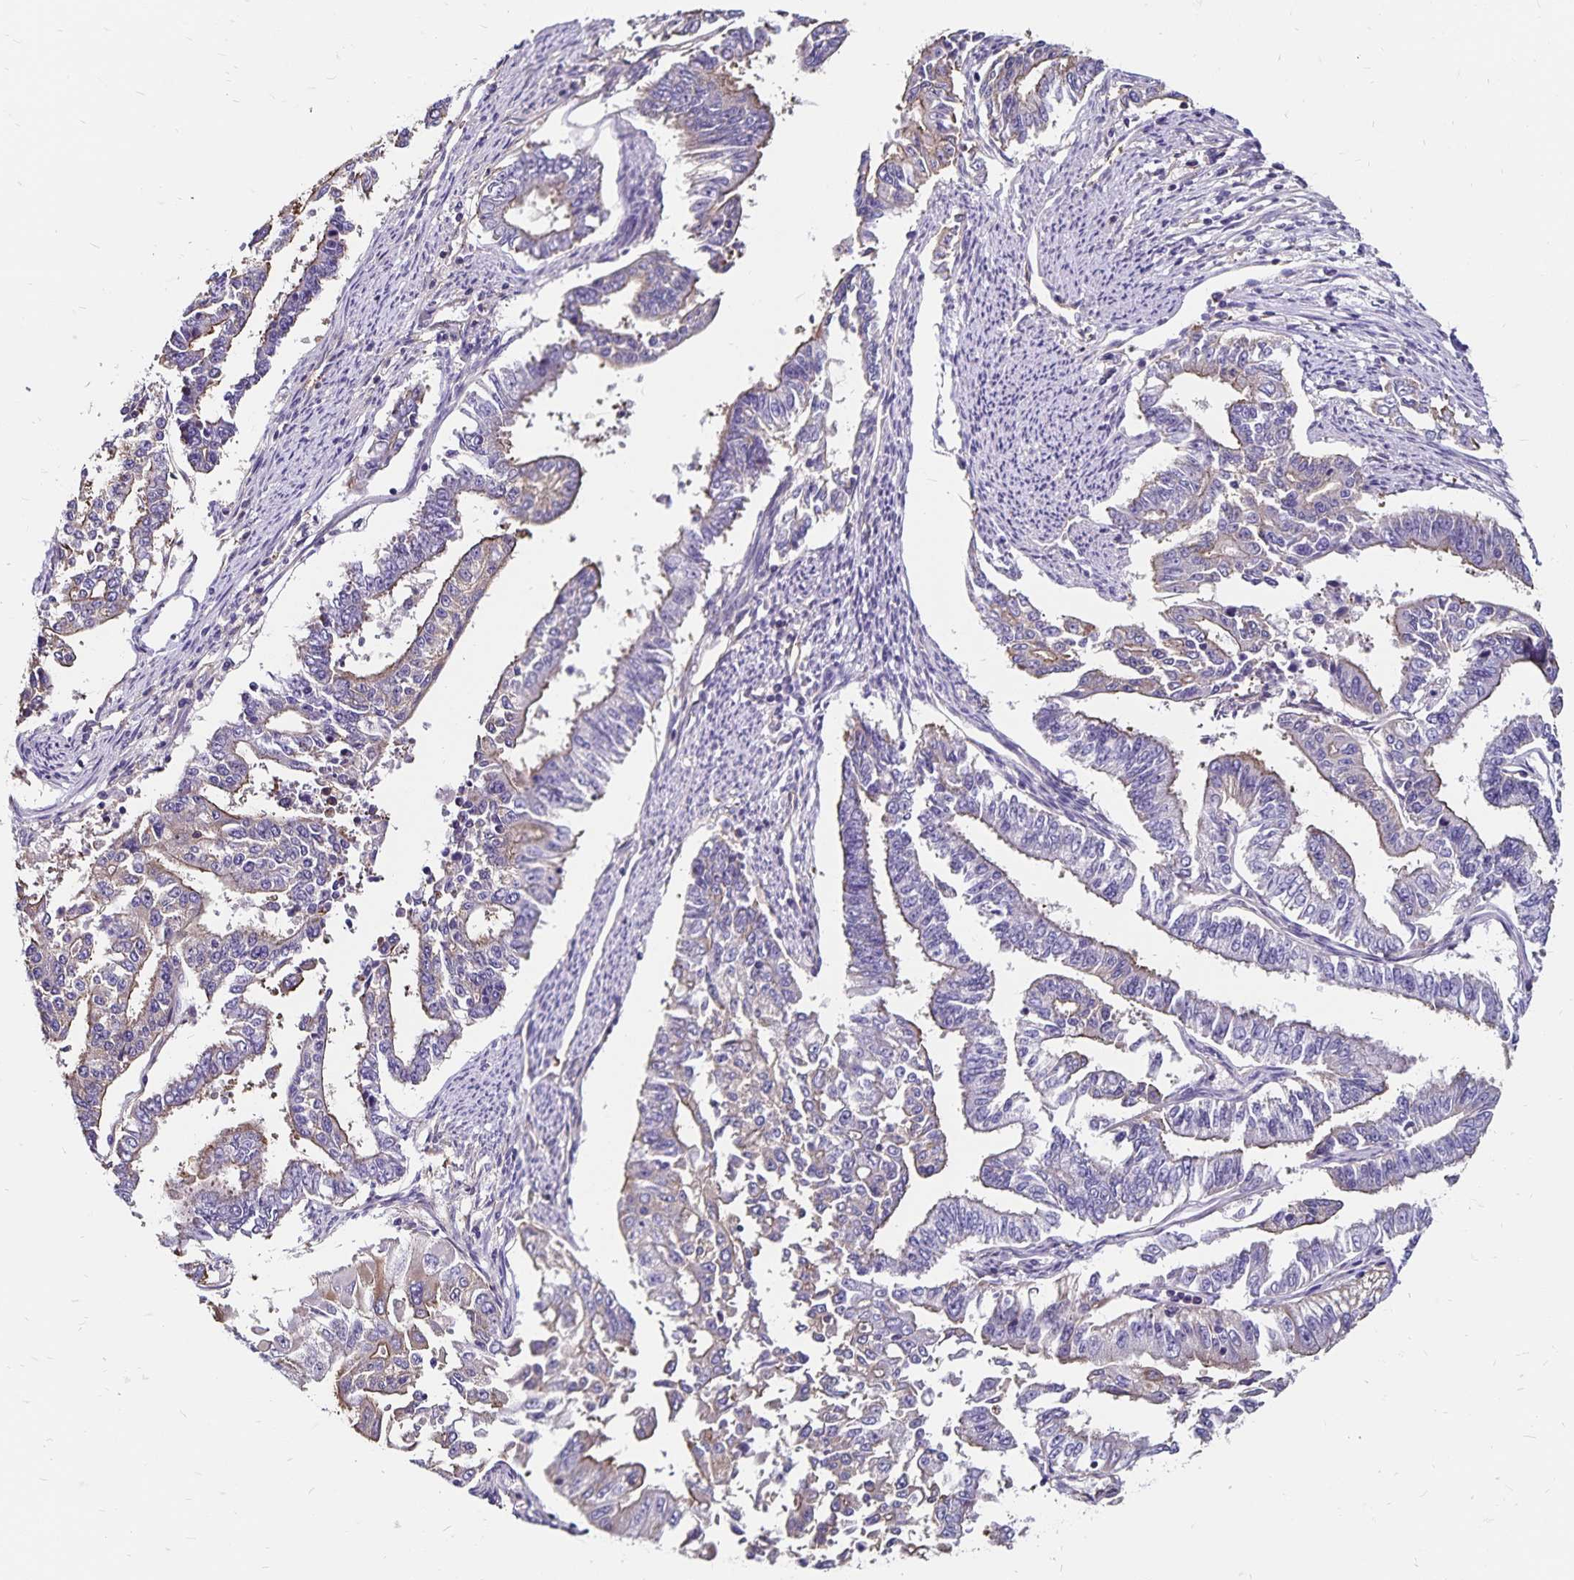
{"staining": {"intensity": "negative", "quantity": "none", "location": "none"}, "tissue": "endometrial cancer", "cell_type": "Tumor cells", "image_type": "cancer", "snomed": [{"axis": "morphology", "description": "Adenocarcinoma, NOS"}, {"axis": "topography", "description": "Uterus"}], "caption": "Tumor cells show no significant staining in adenocarcinoma (endometrial).", "gene": "RPRML", "patient": {"sex": "female", "age": 59}}